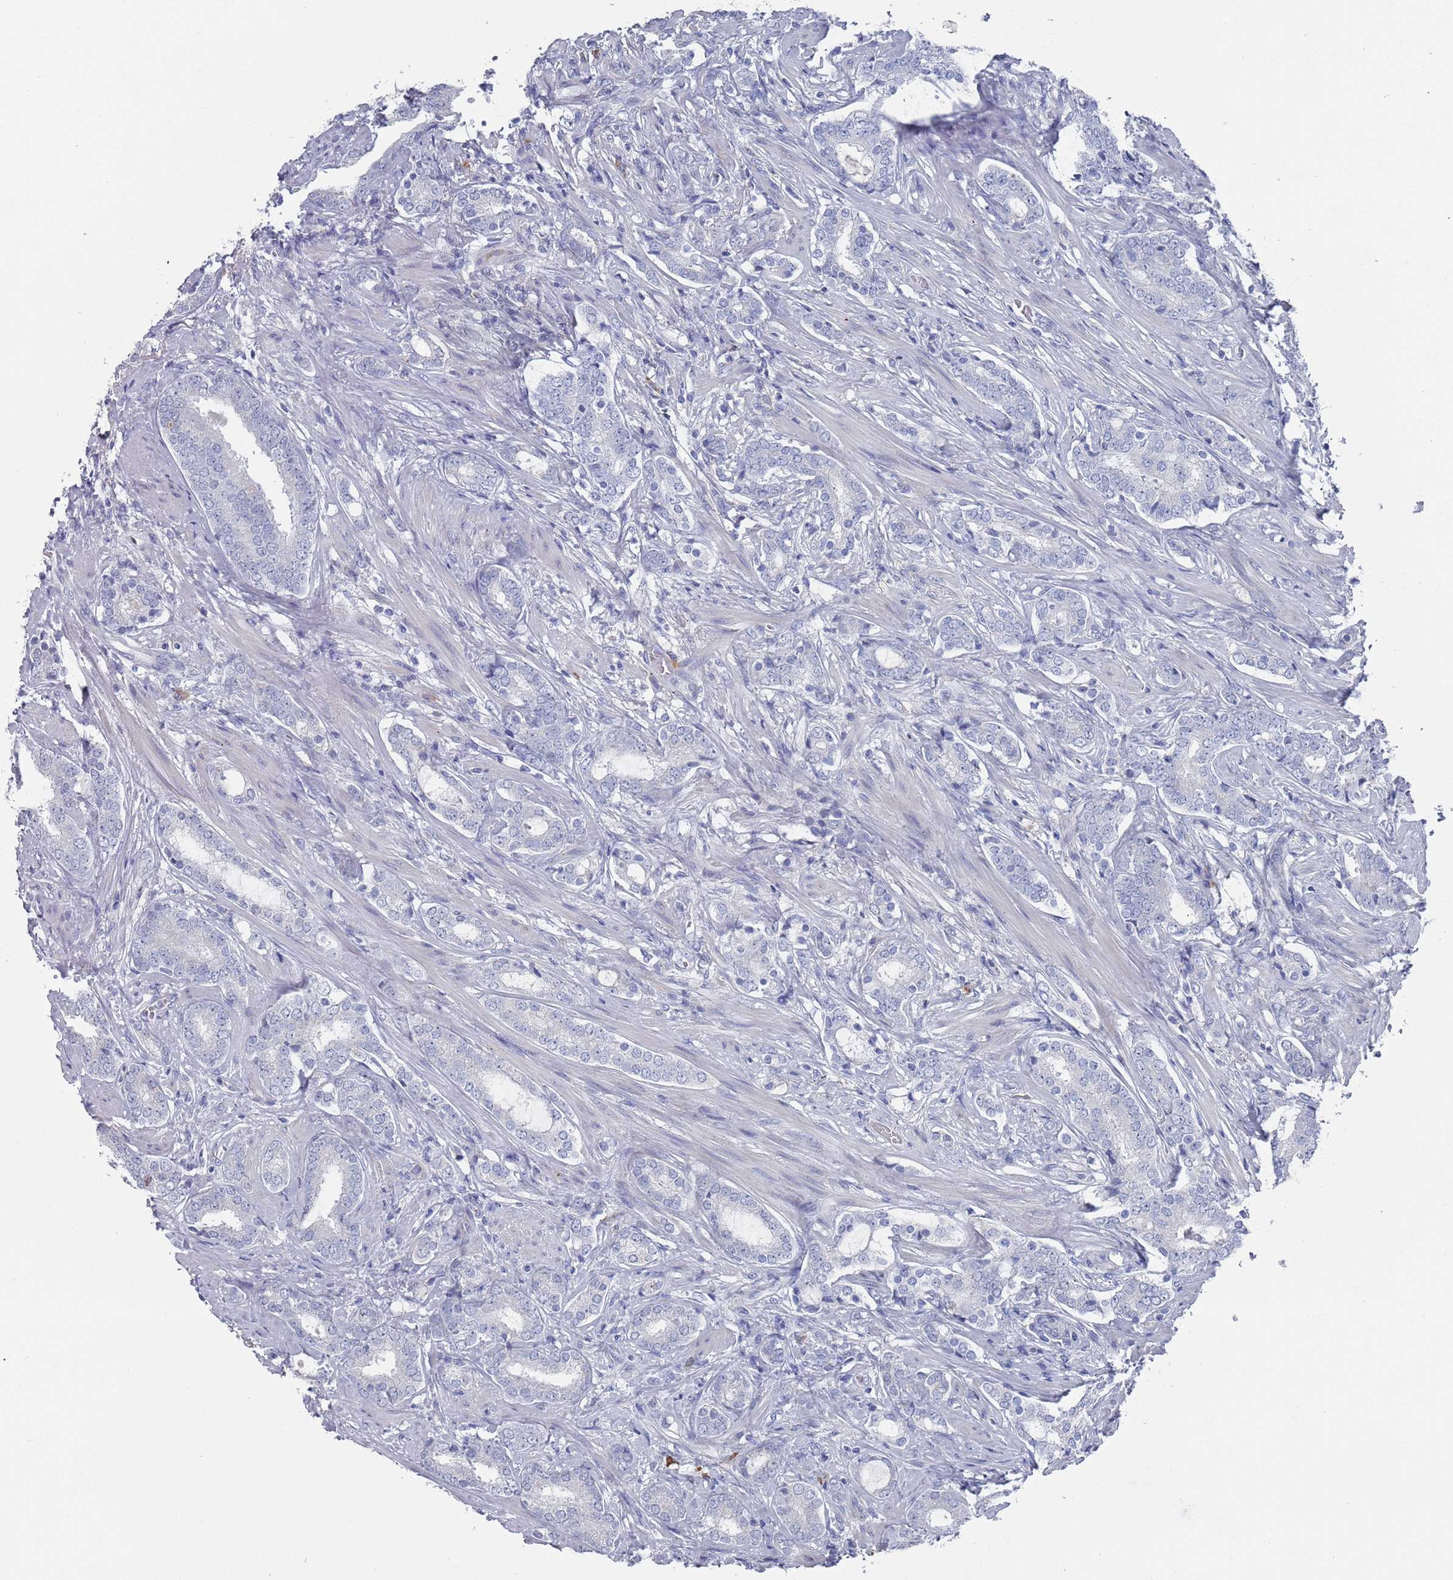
{"staining": {"intensity": "negative", "quantity": "none", "location": "none"}, "tissue": "prostate cancer", "cell_type": "Tumor cells", "image_type": "cancer", "snomed": [{"axis": "morphology", "description": "Adenocarcinoma, High grade"}, {"axis": "topography", "description": "Prostate"}], "caption": "IHC image of human prostate cancer stained for a protein (brown), which demonstrates no positivity in tumor cells.", "gene": "MAT1A", "patient": {"sex": "male", "age": 63}}